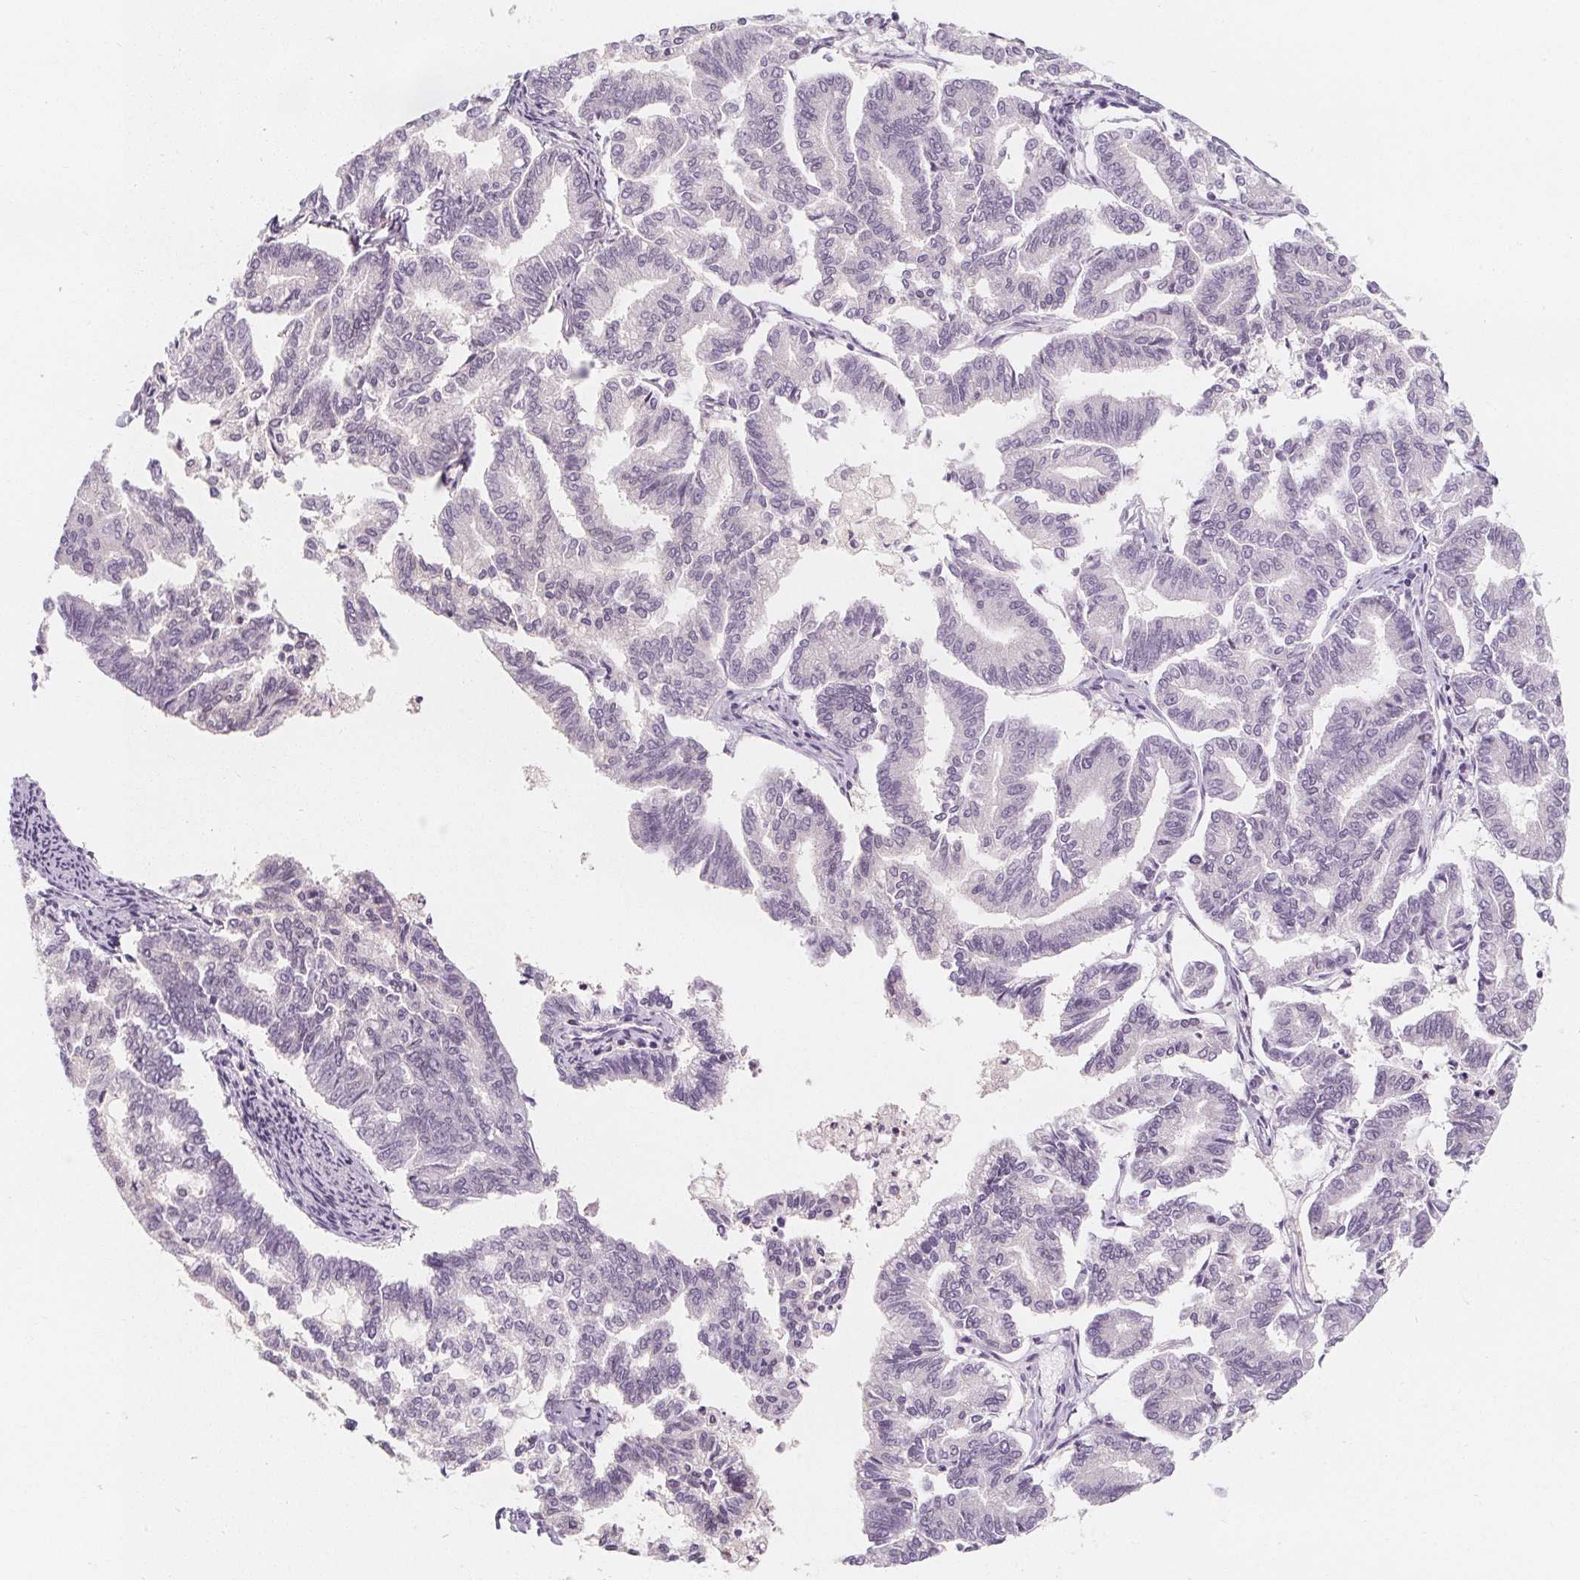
{"staining": {"intensity": "negative", "quantity": "none", "location": "none"}, "tissue": "endometrial cancer", "cell_type": "Tumor cells", "image_type": "cancer", "snomed": [{"axis": "morphology", "description": "Adenocarcinoma, NOS"}, {"axis": "topography", "description": "Endometrium"}], "caption": "Protein analysis of endometrial adenocarcinoma displays no significant expression in tumor cells.", "gene": "UGP2", "patient": {"sex": "female", "age": 79}}